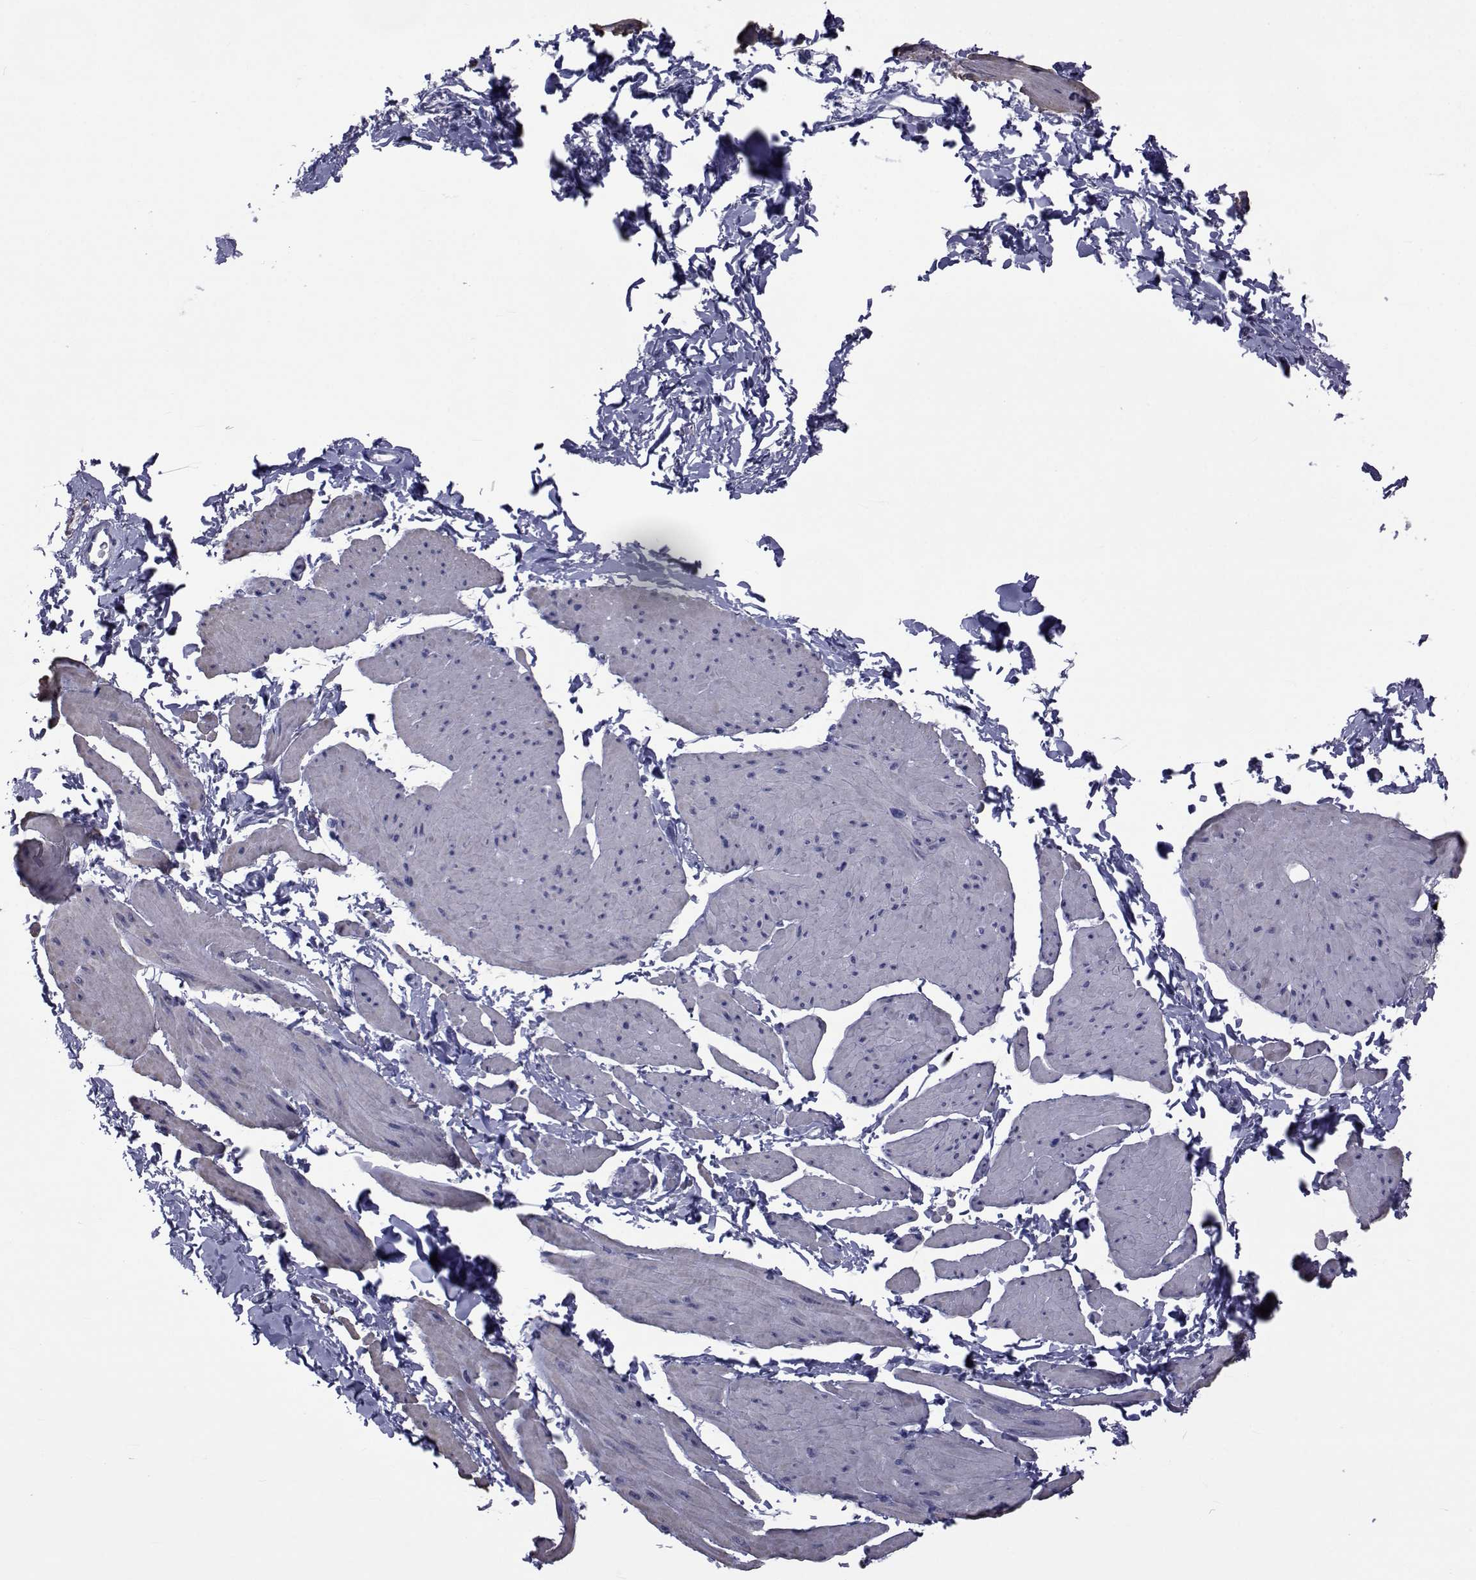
{"staining": {"intensity": "weak", "quantity": "<25%", "location": "cytoplasmic/membranous"}, "tissue": "smooth muscle", "cell_type": "Smooth muscle cells", "image_type": "normal", "snomed": [{"axis": "morphology", "description": "Normal tissue, NOS"}, {"axis": "topography", "description": "Adipose tissue"}, {"axis": "topography", "description": "Smooth muscle"}, {"axis": "topography", "description": "Peripheral nerve tissue"}], "caption": "Smooth muscle was stained to show a protein in brown. There is no significant positivity in smooth muscle cells. Nuclei are stained in blue.", "gene": "GKAP1", "patient": {"sex": "male", "age": 83}}